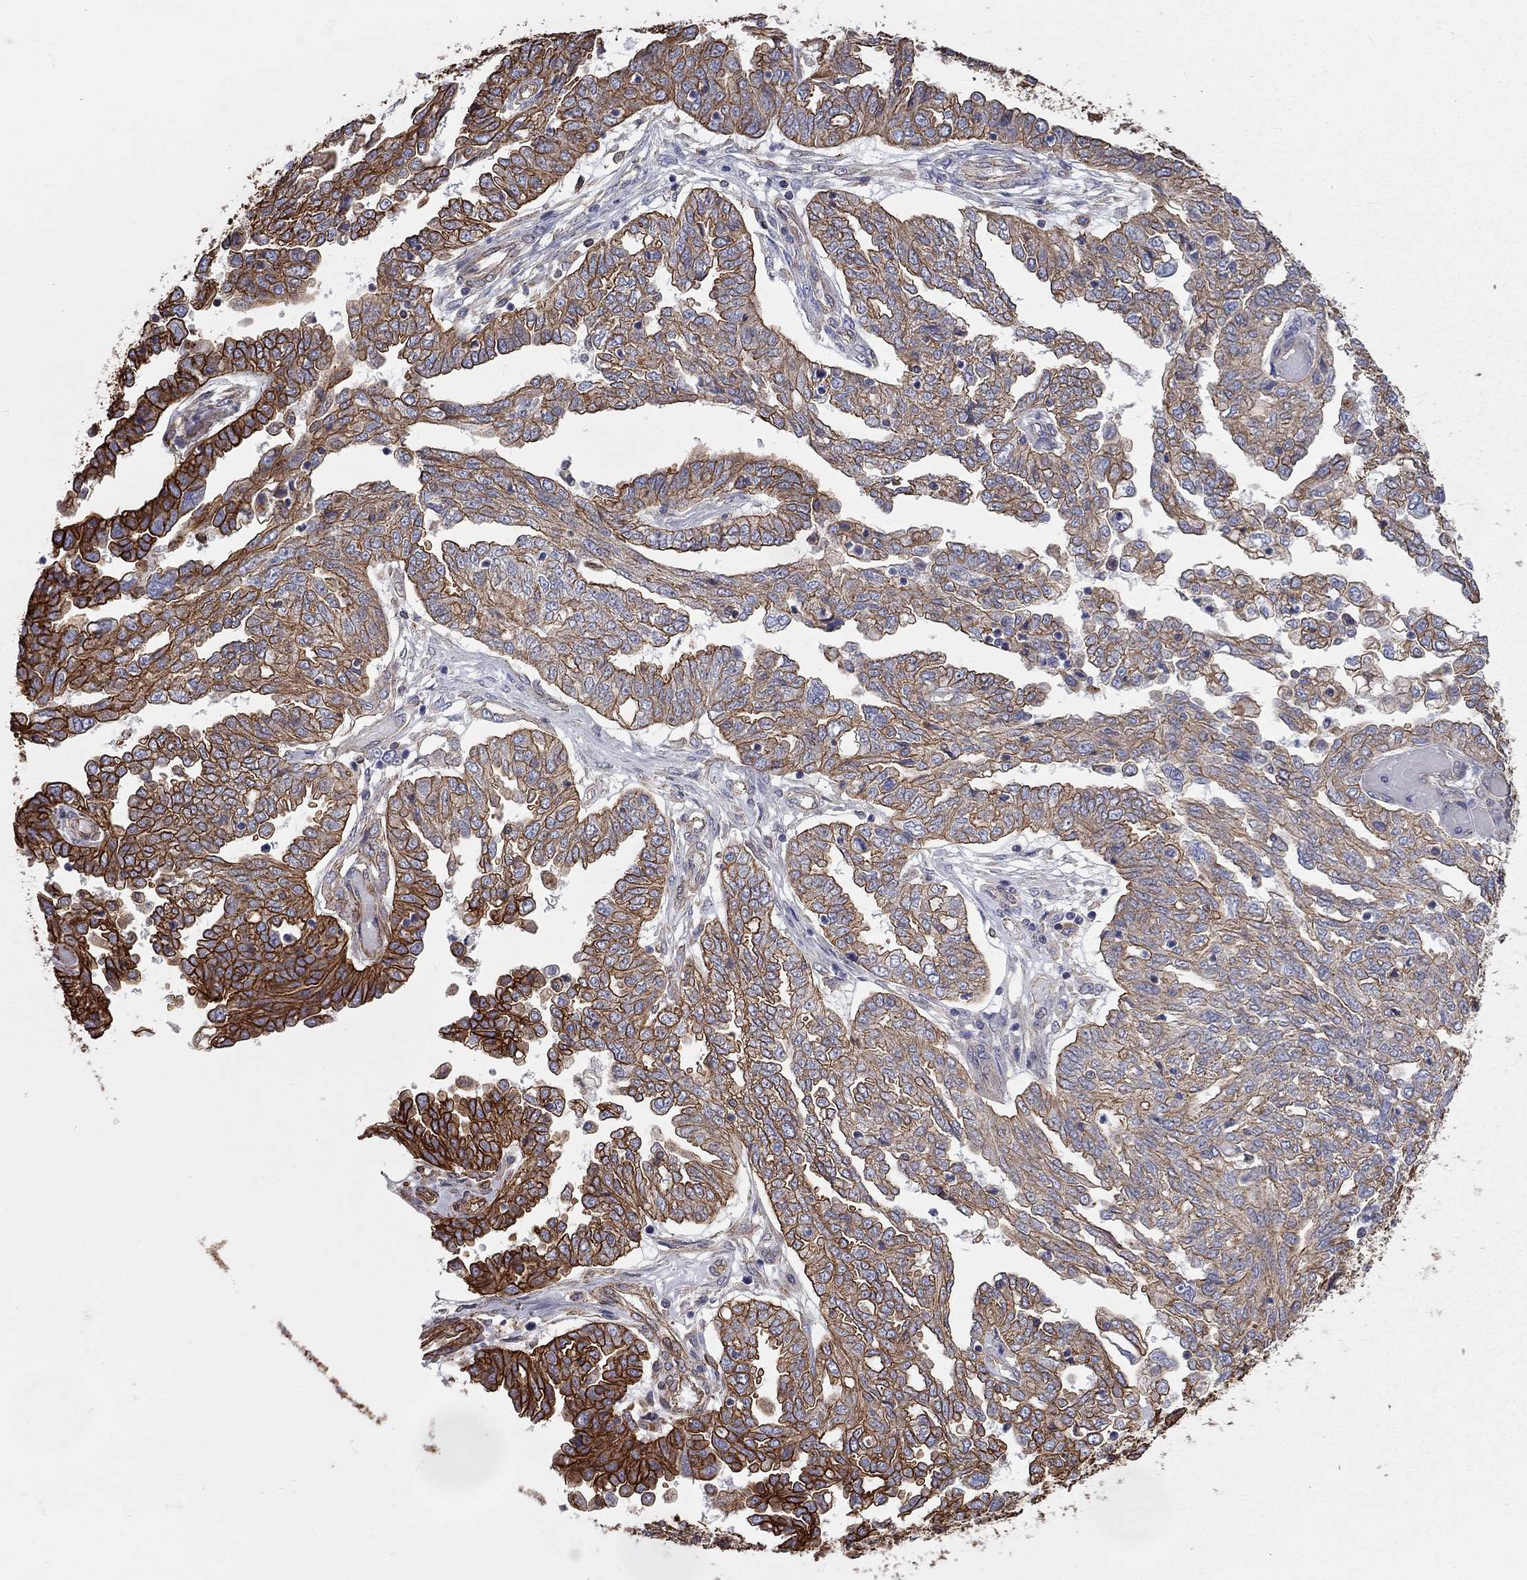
{"staining": {"intensity": "strong", "quantity": "25%-75%", "location": "cytoplasmic/membranous"}, "tissue": "ovarian cancer", "cell_type": "Tumor cells", "image_type": "cancer", "snomed": [{"axis": "morphology", "description": "Cystadenocarcinoma, serous, NOS"}, {"axis": "topography", "description": "Ovary"}], "caption": "Strong cytoplasmic/membranous expression is seen in about 25%-75% of tumor cells in ovarian cancer.", "gene": "BICDL2", "patient": {"sex": "female", "age": 67}}